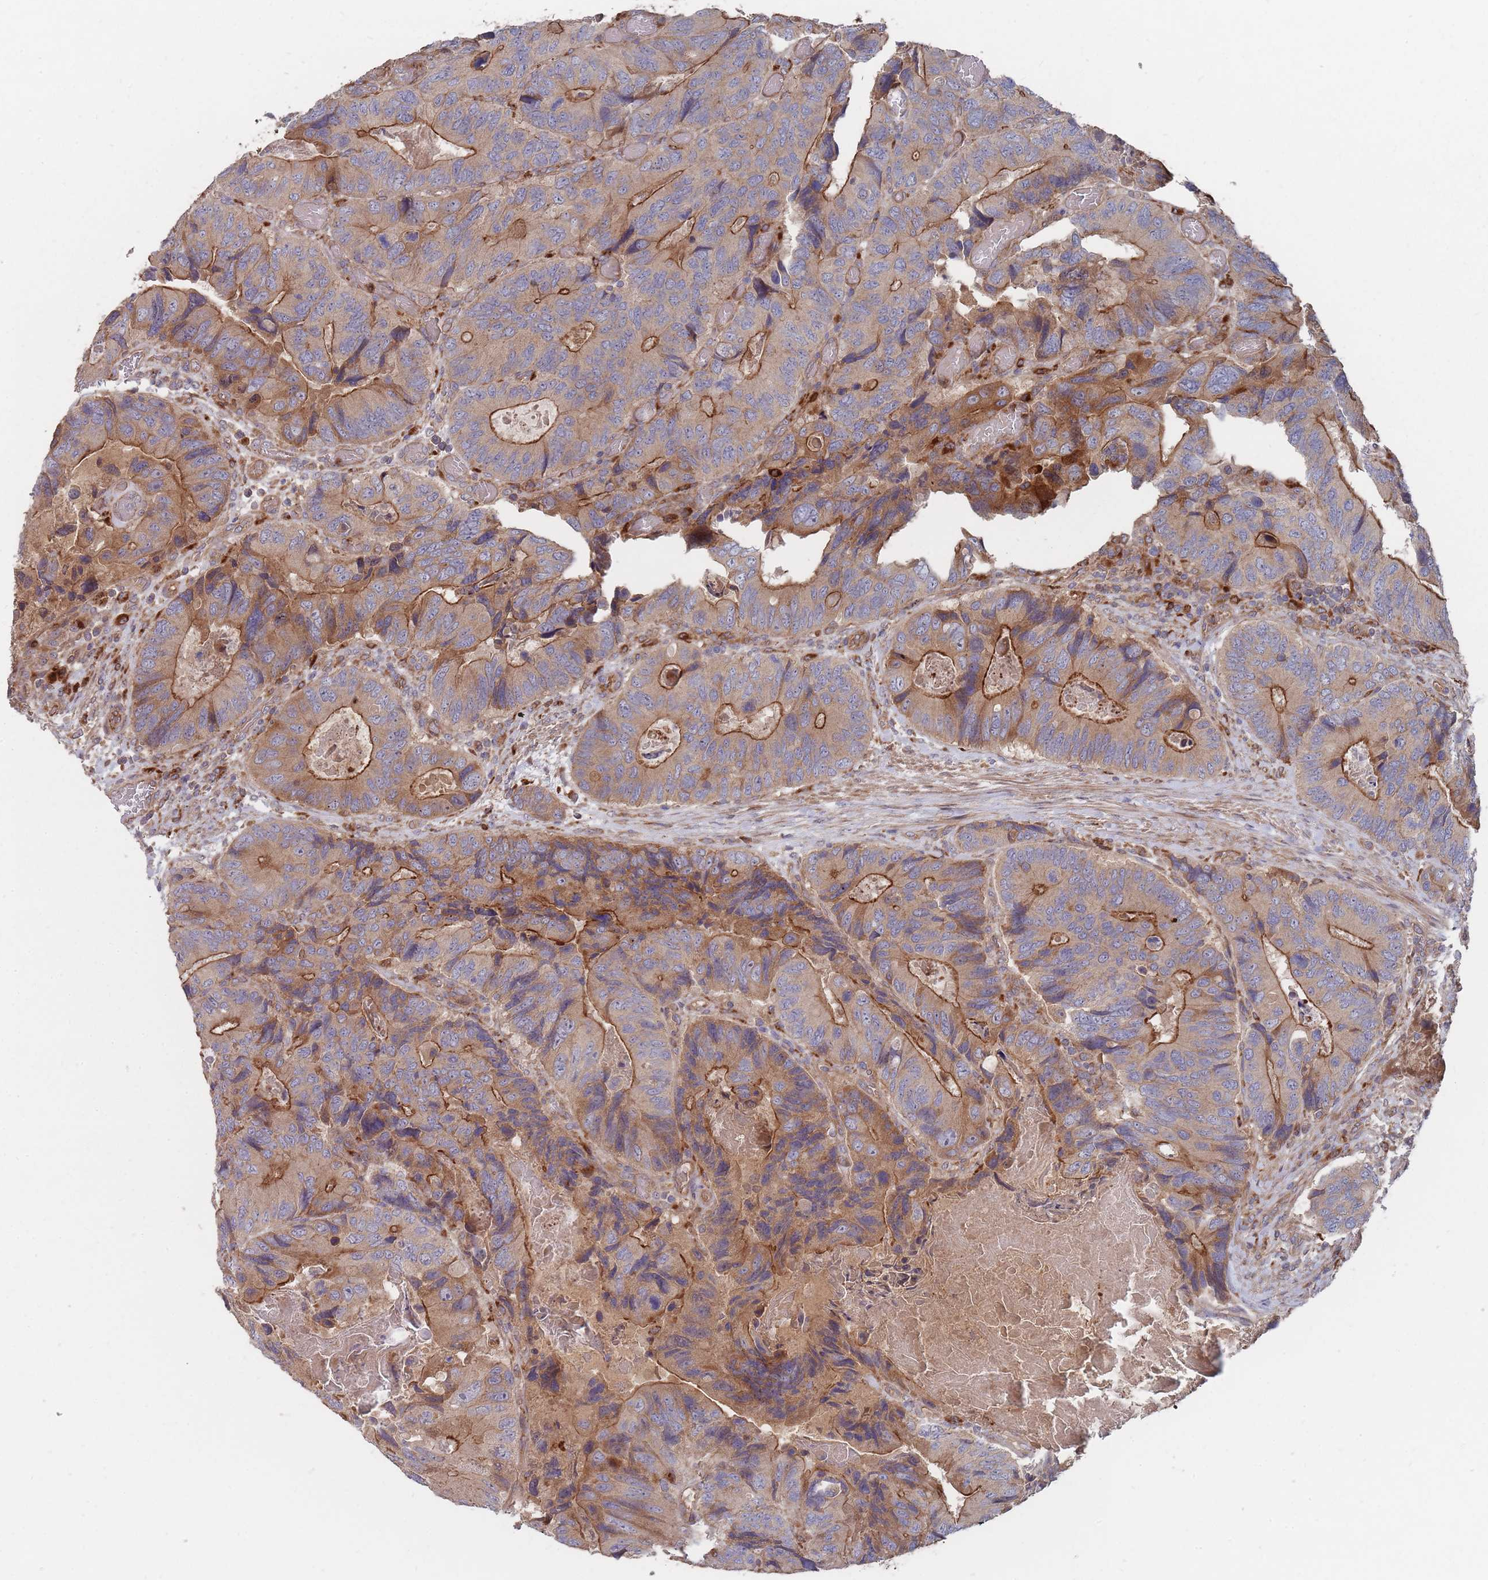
{"staining": {"intensity": "moderate", "quantity": "25%-75%", "location": "cytoplasmic/membranous"}, "tissue": "colorectal cancer", "cell_type": "Tumor cells", "image_type": "cancer", "snomed": [{"axis": "morphology", "description": "Adenocarcinoma, NOS"}, {"axis": "topography", "description": "Colon"}], "caption": "This histopathology image exhibits immunohistochemistry (IHC) staining of human adenocarcinoma (colorectal), with medium moderate cytoplasmic/membranous positivity in about 25%-75% of tumor cells.", "gene": "THSD7B", "patient": {"sex": "male", "age": 84}}